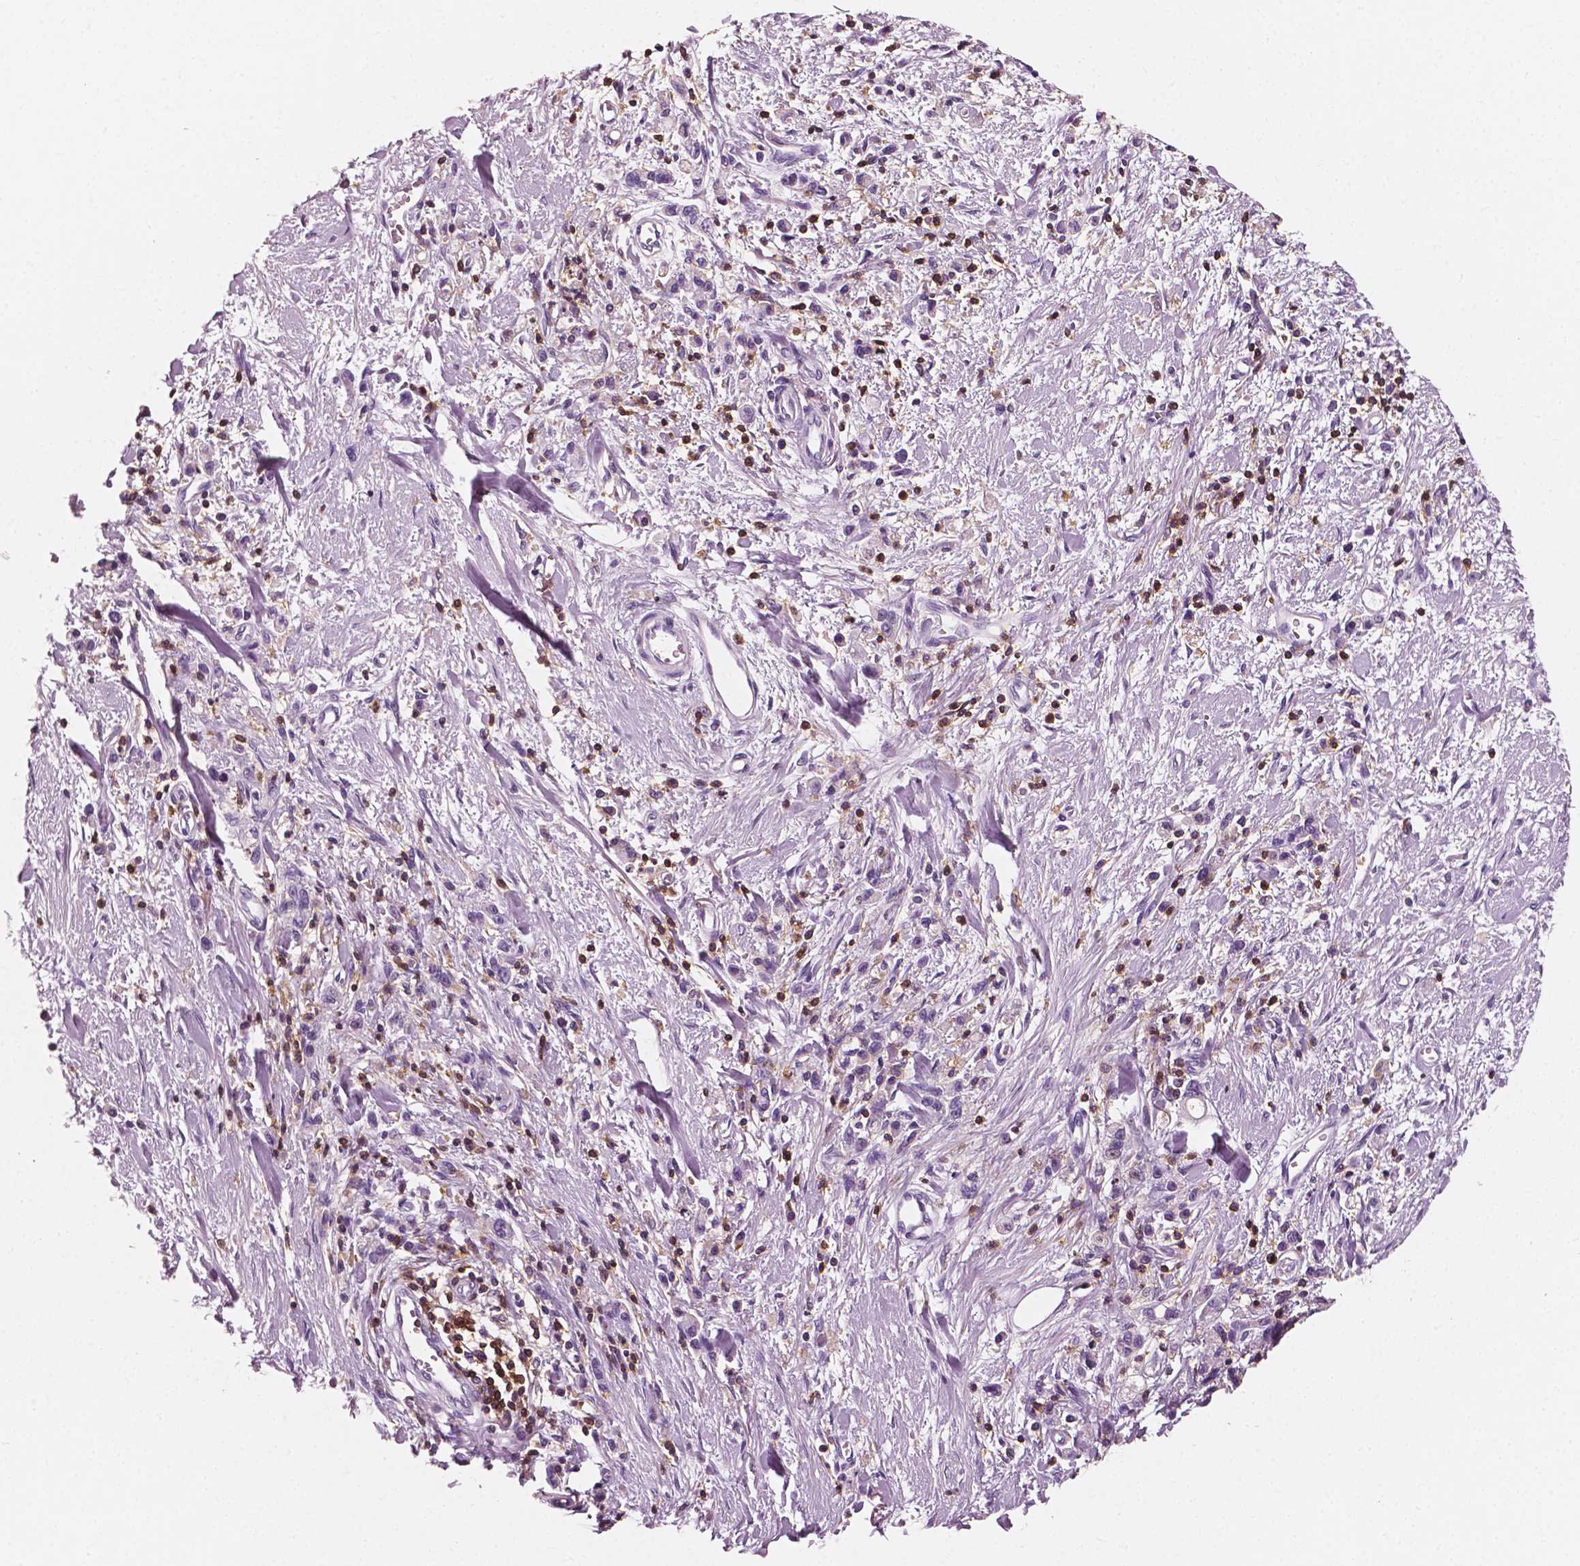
{"staining": {"intensity": "negative", "quantity": "none", "location": "none"}, "tissue": "stomach cancer", "cell_type": "Tumor cells", "image_type": "cancer", "snomed": [{"axis": "morphology", "description": "Adenocarcinoma, NOS"}, {"axis": "topography", "description": "Stomach"}], "caption": "Protein analysis of stomach adenocarcinoma demonstrates no significant staining in tumor cells.", "gene": "PTPRC", "patient": {"sex": "male", "age": 77}}